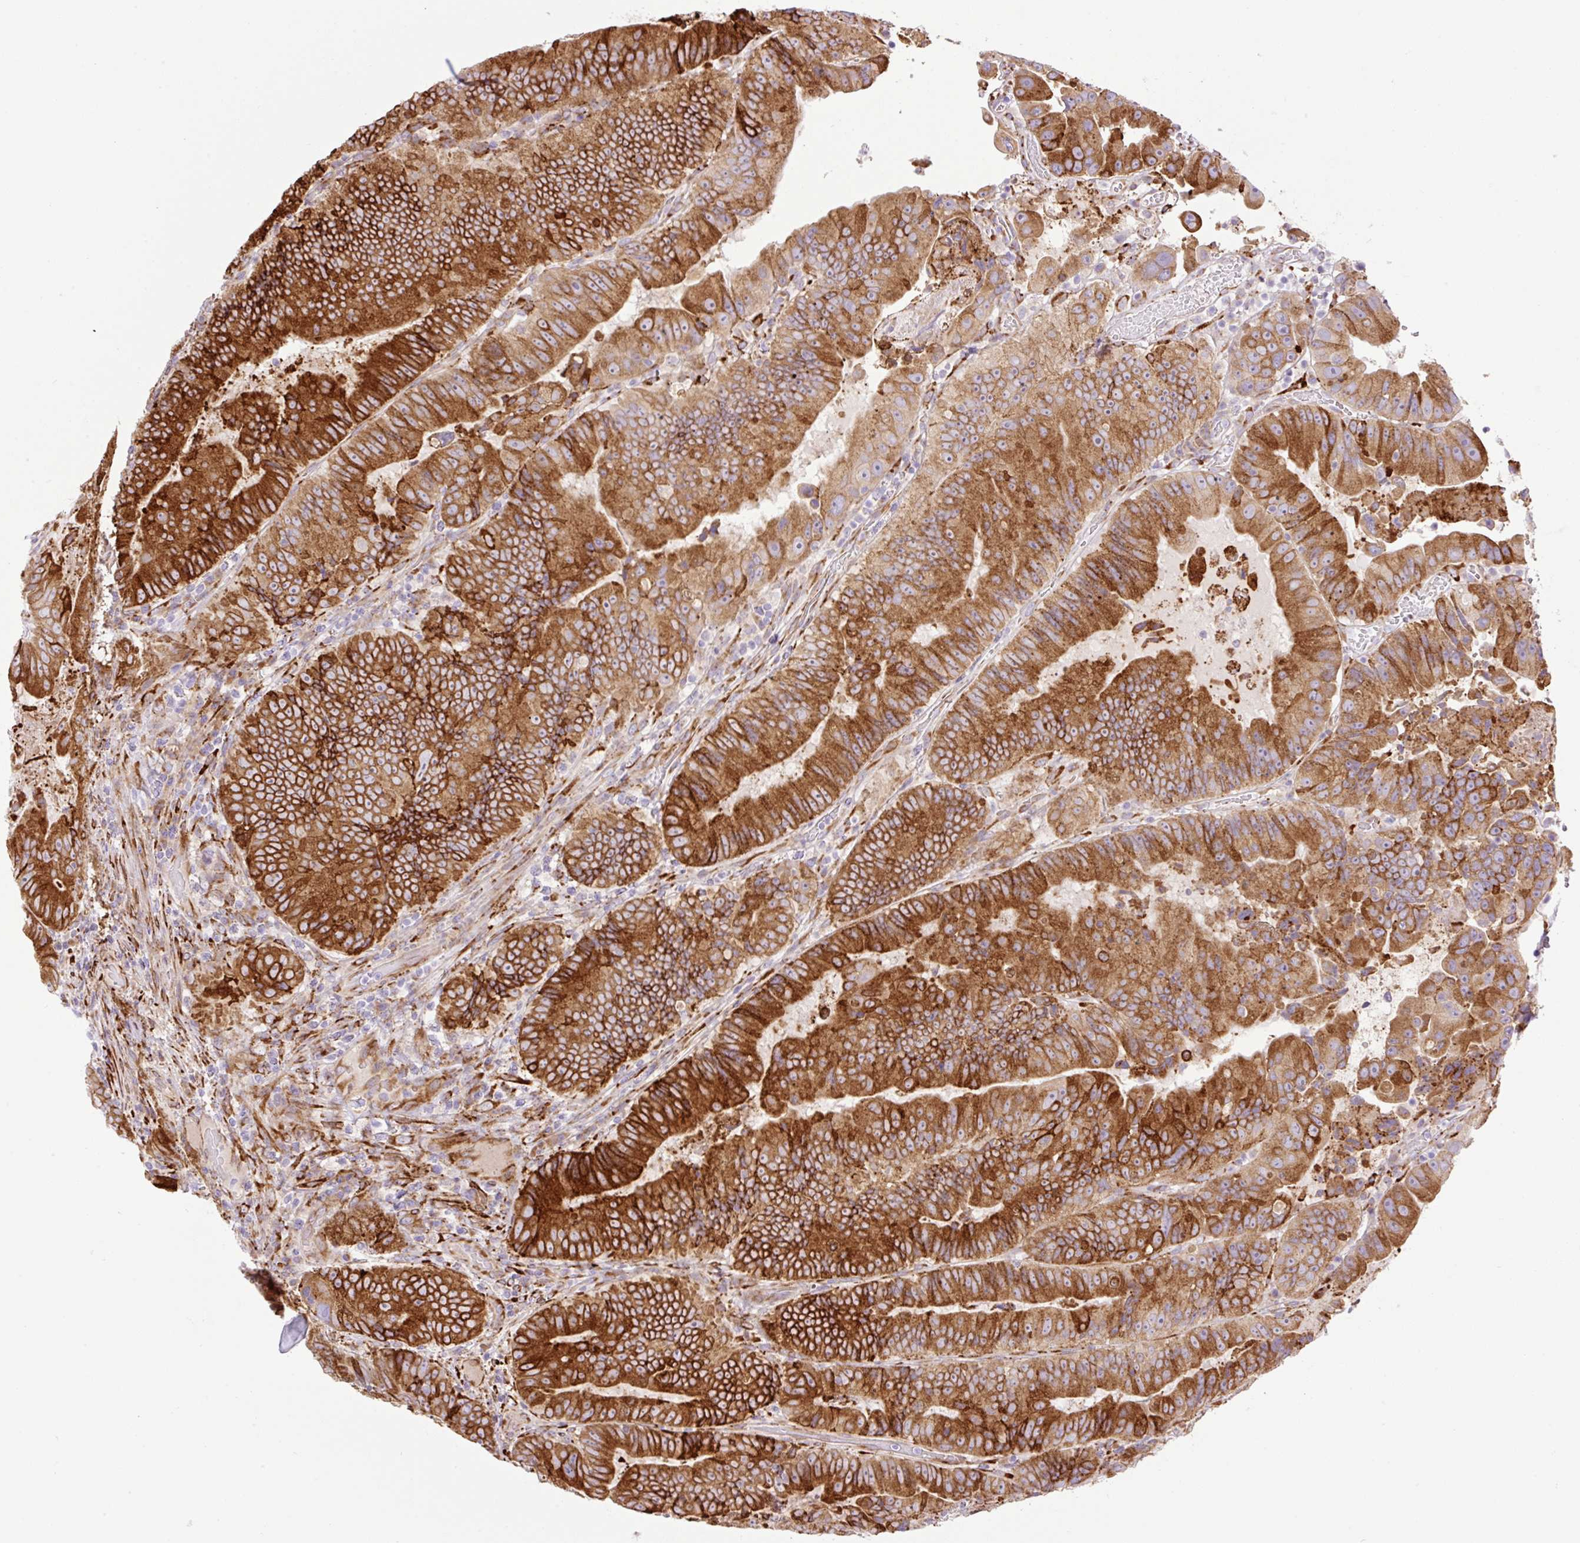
{"staining": {"intensity": "strong", "quantity": ">75%", "location": "cytoplasmic/membranous"}, "tissue": "colorectal cancer", "cell_type": "Tumor cells", "image_type": "cancer", "snomed": [{"axis": "morphology", "description": "Adenocarcinoma, NOS"}, {"axis": "topography", "description": "Colon"}], "caption": "A micrograph of colorectal cancer (adenocarcinoma) stained for a protein demonstrates strong cytoplasmic/membranous brown staining in tumor cells. The staining was performed using DAB to visualize the protein expression in brown, while the nuclei were stained in blue with hematoxylin (Magnification: 20x).", "gene": "RAB30", "patient": {"sex": "female", "age": 86}}